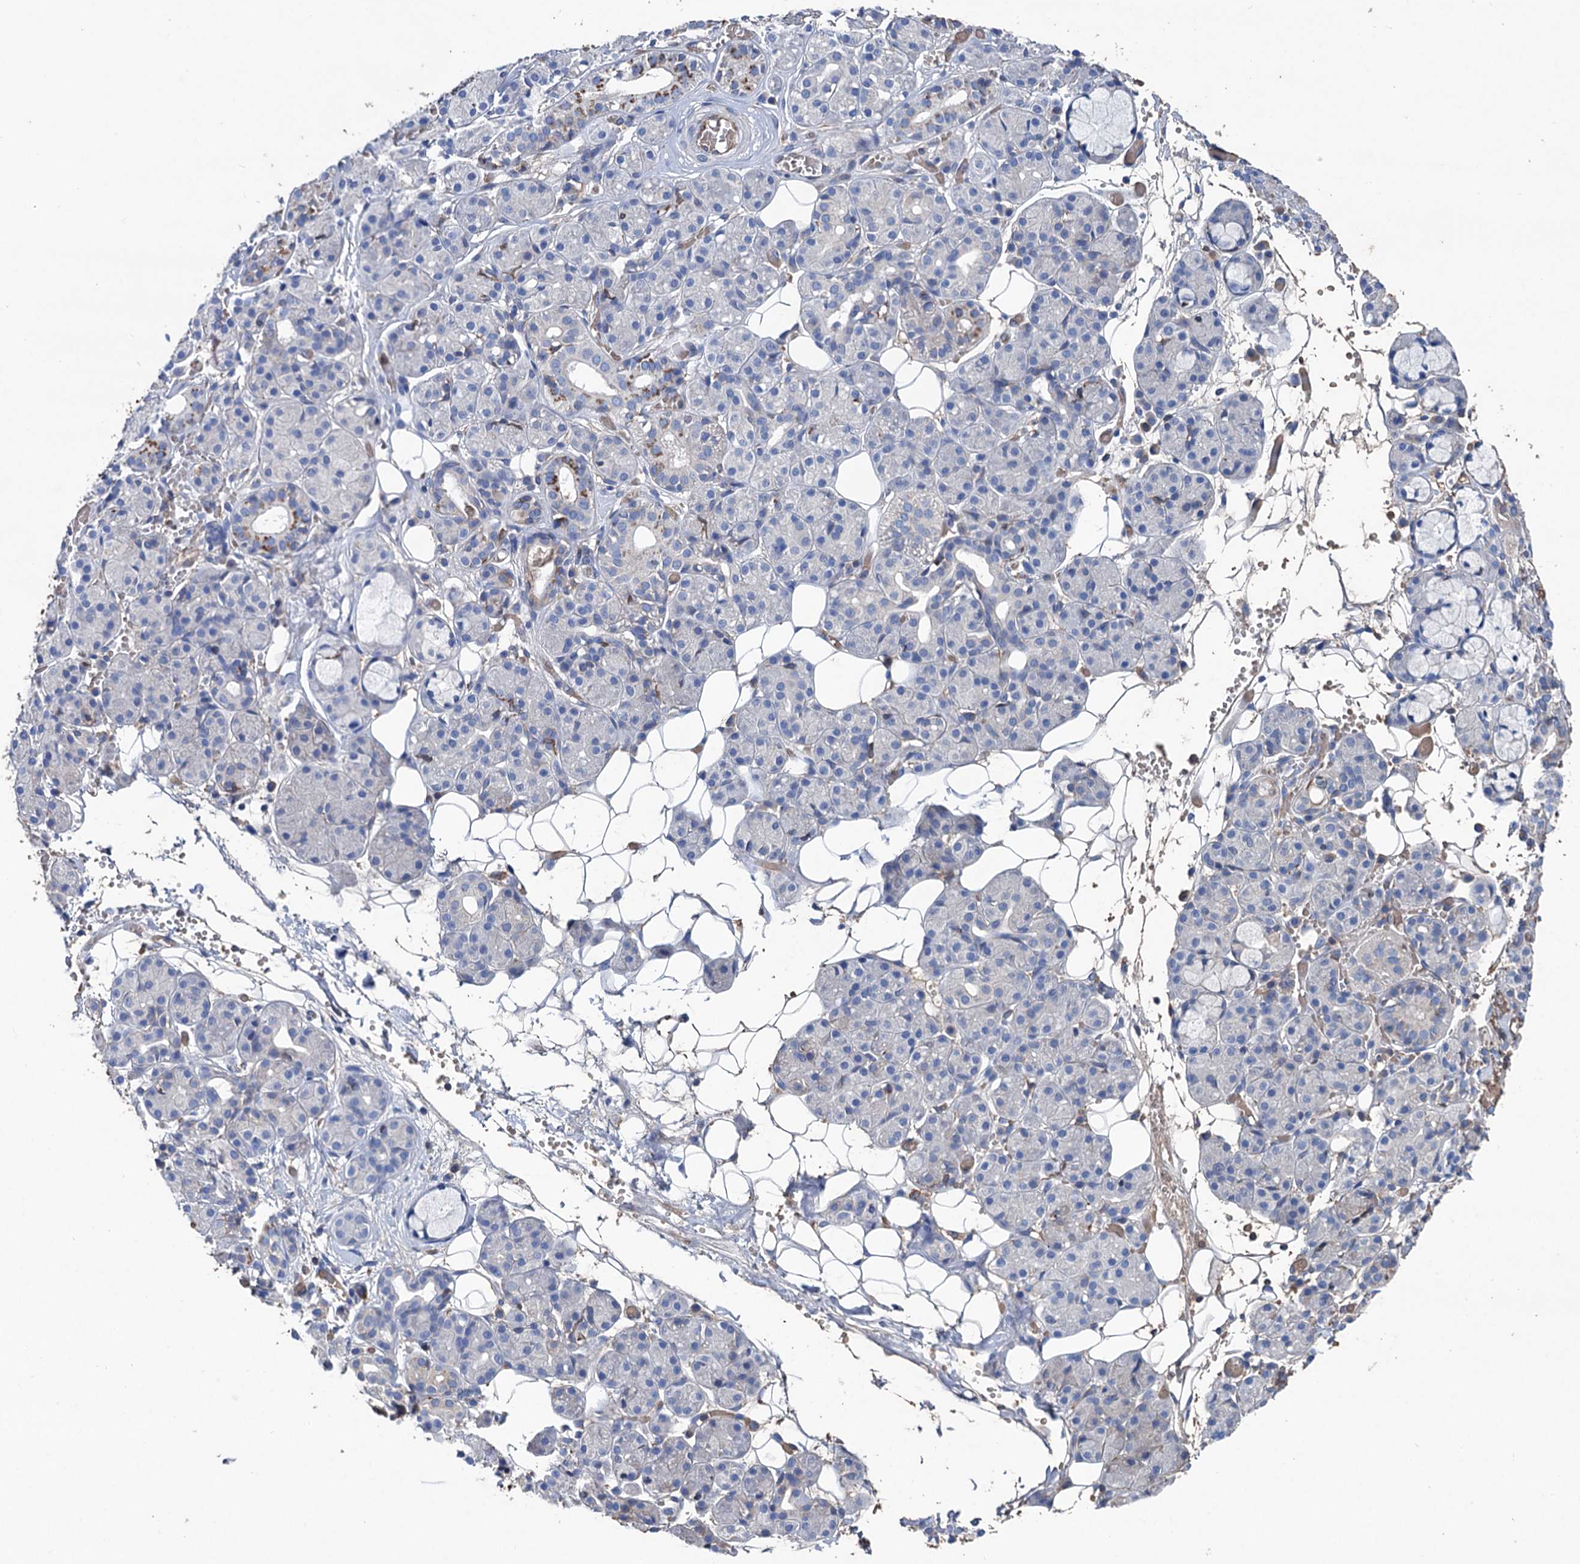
{"staining": {"intensity": "negative", "quantity": "none", "location": "none"}, "tissue": "salivary gland", "cell_type": "Glandular cells", "image_type": "normal", "snomed": [{"axis": "morphology", "description": "Normal tissue, NOS"}, {"axis": "topography", "description": "Salivary gland"}], "caption": "Unremarkable salivary gland was stained to show a protein in brown. There is no significant positivity in glandular cells. (Stains: DAB immunohistochemistry (IHC) with hematoxylin counter stain, Microscopy: brightfield microscopy at high magnification).", "gene": "STING1", "patient": {"sex": "male", "age": 63}}